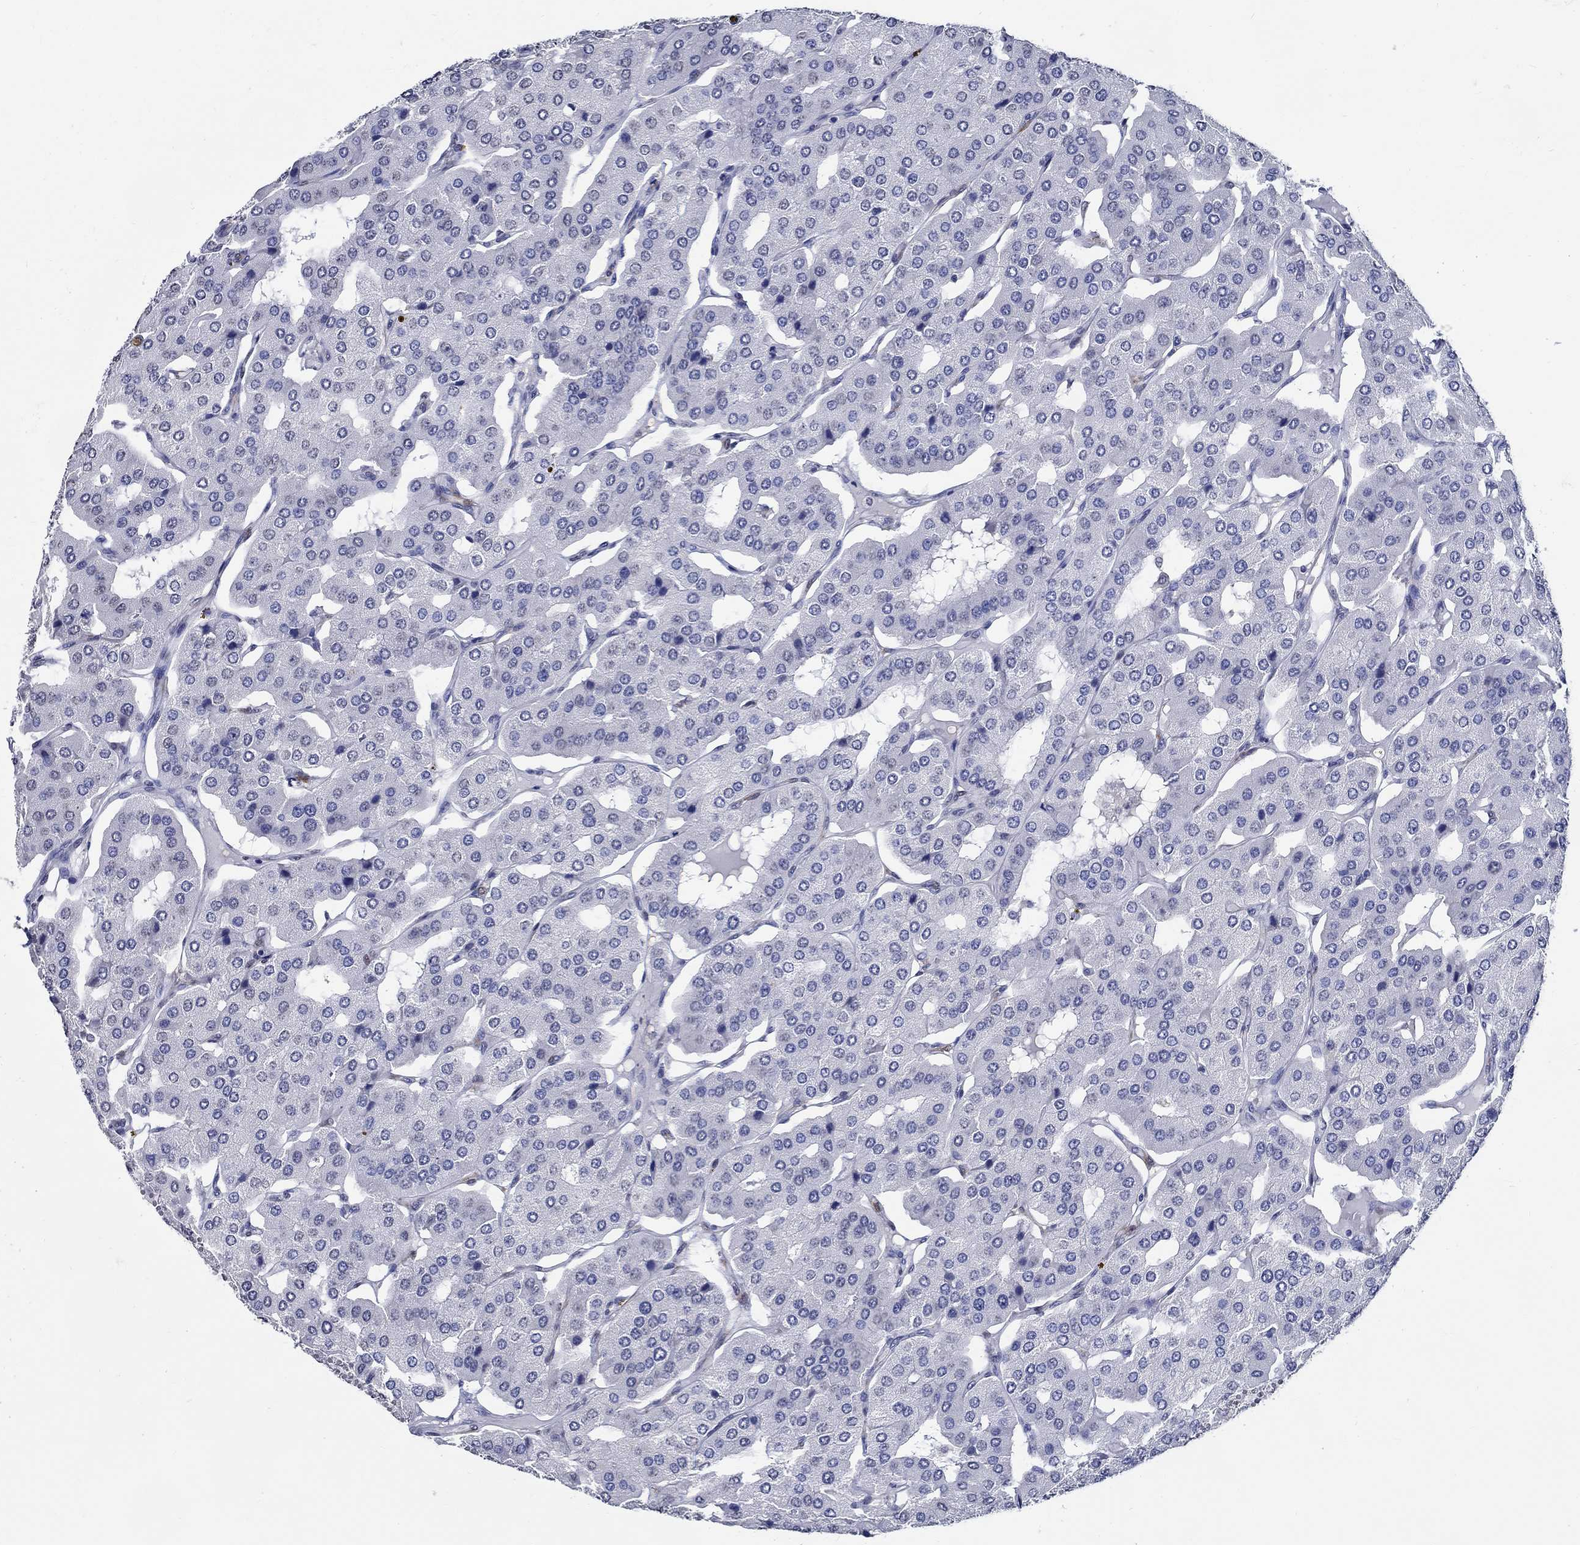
{"staining": {"intensity": "negative", "quantity": "none", "location": "none"}, "tissue": "parathyroid gland", "cell_type": "Glandular cells", "image_type": "normal", "snomed": [{"axis": "morphology", "description": "Normal tissue, NOS"}, {"axis": "morphology", "description": "Adenoma, NOS"}, {"axis": "topography", "description": "Parathyroid gland"}], "caption": "Immunohistochemical staining of normal human parathyroid gland displays no significant positivity in glandular cells. (Brightfield microscopy of DAB immunohistochemistry at high magnification).", "gene": "PDE1B", "patient": {"sex": "female", "age": 86}}